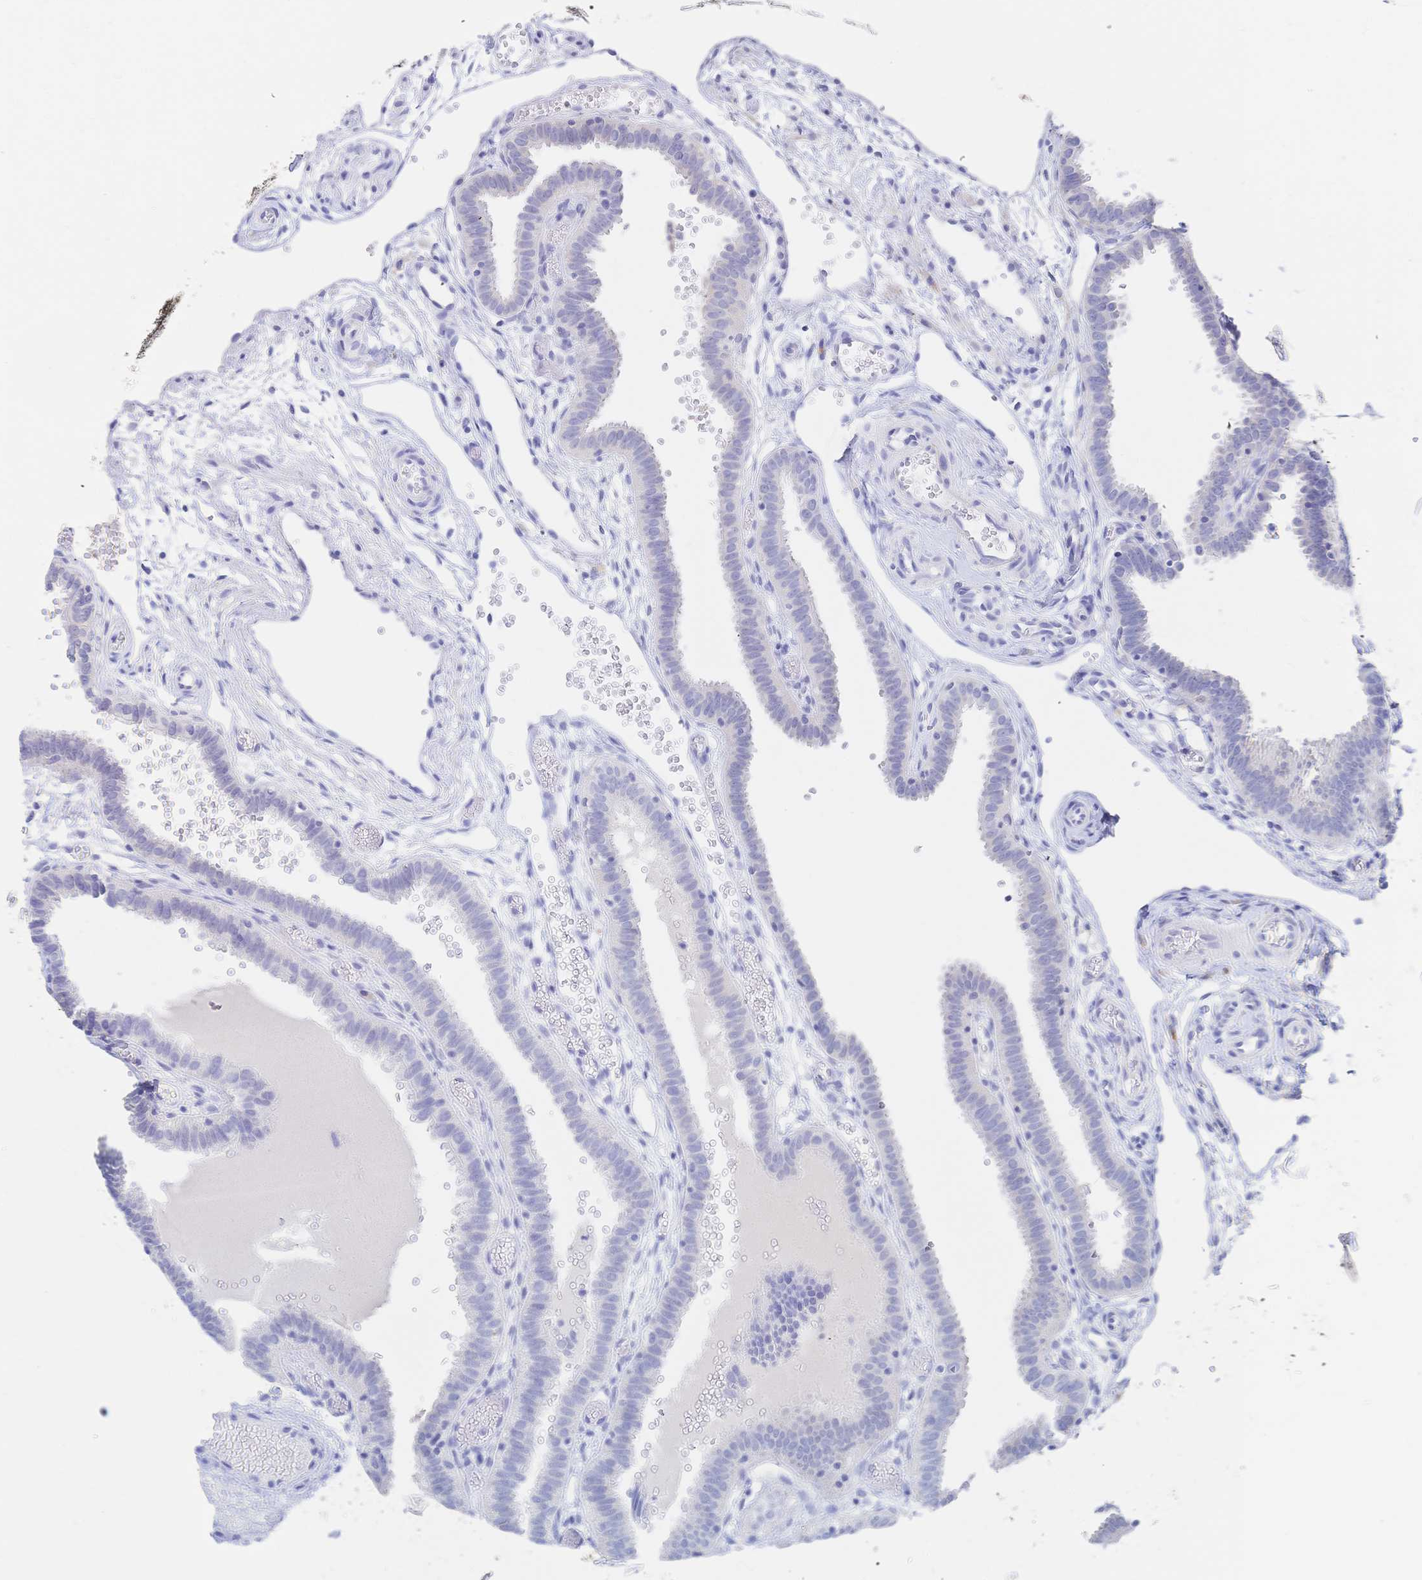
{"staining": {"intensity": "negative", "quantity": "none", "location": "none"}, "tissue": "fallopian tube", "cell_type": "Glandular cells", "image_type": "normal", "snomed": [{"axis": "morphology", "description": "Normal tissue, NOS"}, {"axis": "topography", "description": "Fallopian tube"}], "caption": "Photomicrograph shows no protein positivity in glandular cells of normal fallopian tube. (Brightfield microscopy of DAB (3,3'-diaminobenzidine) immunohistochemistry (IHC) at high magnification).", "gene": "SIAH3", "patient": {"sex": "female", "age": 37}}